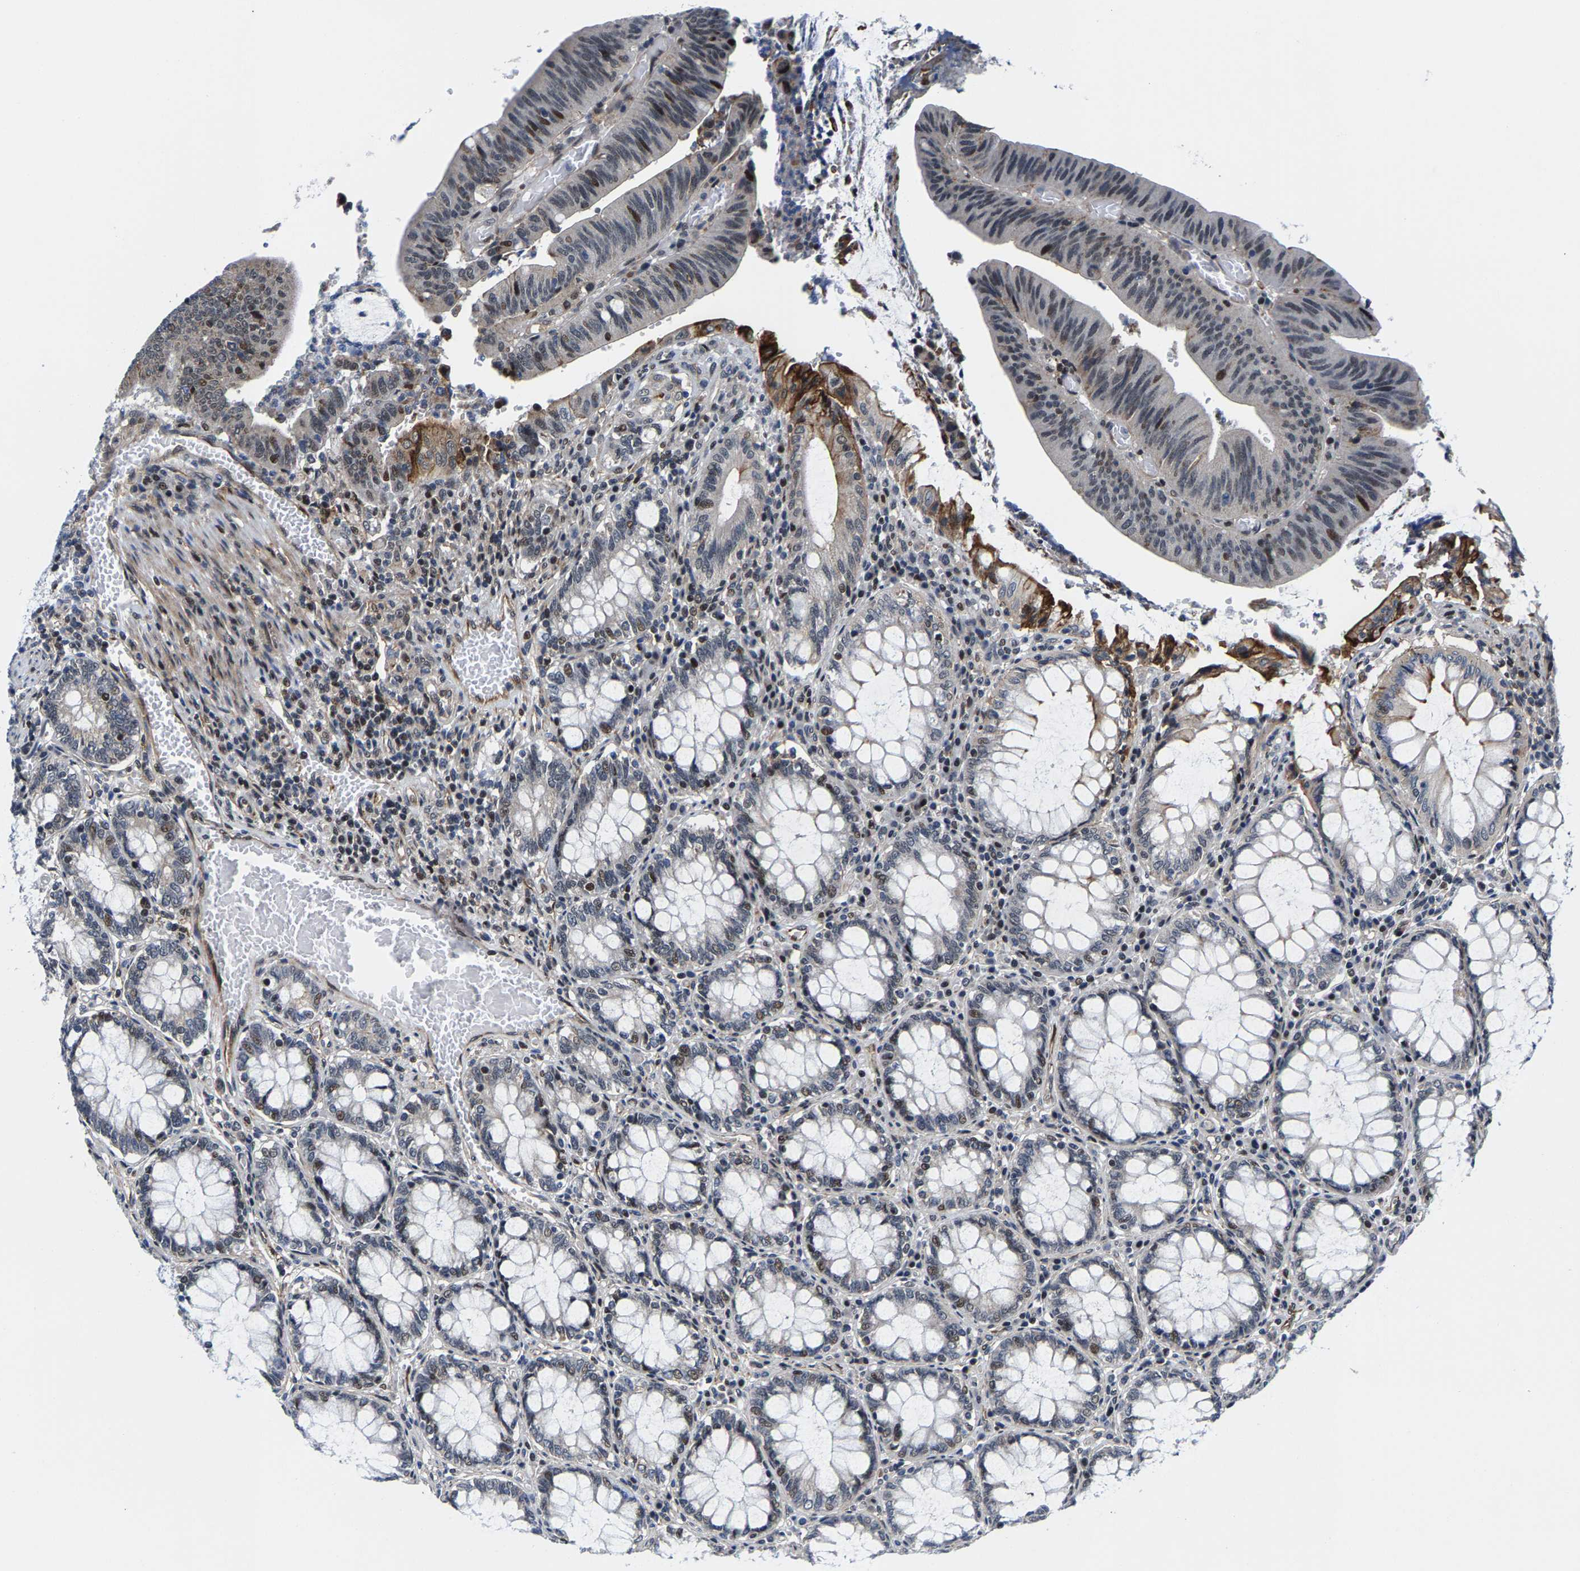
{"staining": {"intensity": "moderate", "quantity": "<25%", "location": "nuclear"}, "tissue": "colorectal cancer", "cell_type": "Tumor cells", "image_type": "cancer", "snomed": [{"axis": "morphology", "description": "Normal tissue, NOS"}, {"axis": "morphology", "description": "Adenocarcinoma, NOS"}, {"axis": "topography", "description": "Rectum"}], "caption": "Adenocarcinoma (colorectal) was stained to show a protein in brown. There is low levels of moderate nuclear staining in about <25% of tumor cells.", "gene": "GTPBP10", "patient": {"sex": "female", "age": 66}}